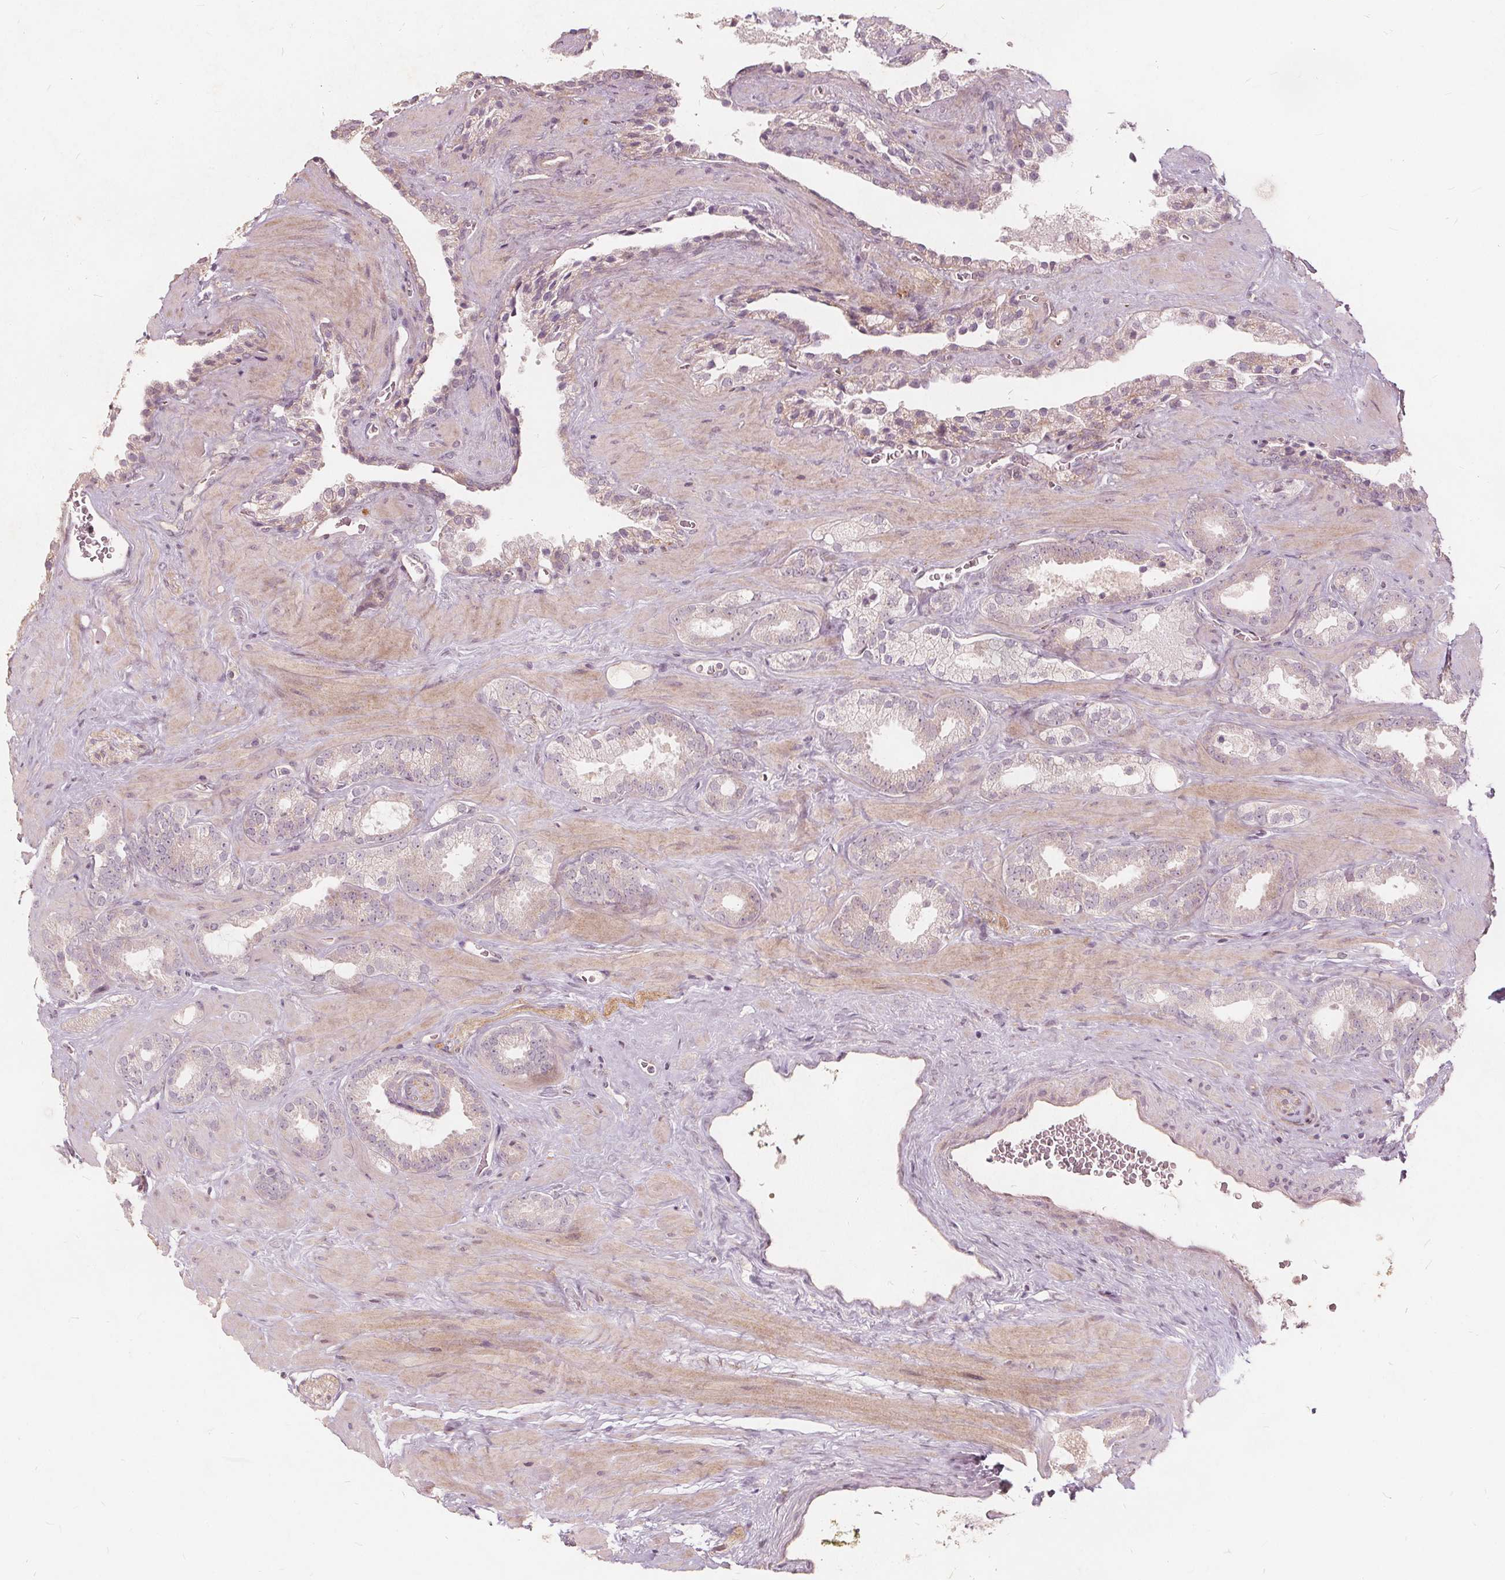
{"staining": {"intensity": "negative", "quantity": "none", "location": "none"}, "tissue": "prostate cancer", "cell_type": "Tumor cells", "image_type": "cancer", "snomed": [{"axis": "morphology", "description": "Adenocarcinoma, Low grade"}, {"axis": "topography", "description": "Prostate"}], "caption": "DAB immunohistochemical staining of prostate cancer demonstrates no significant staining in tumor cells. (DAB immunohistochemistry (IHC) with hematoxylin counter stain).", "gene": "PTPRT", "patient": {"sex": "male", "age": 62}}